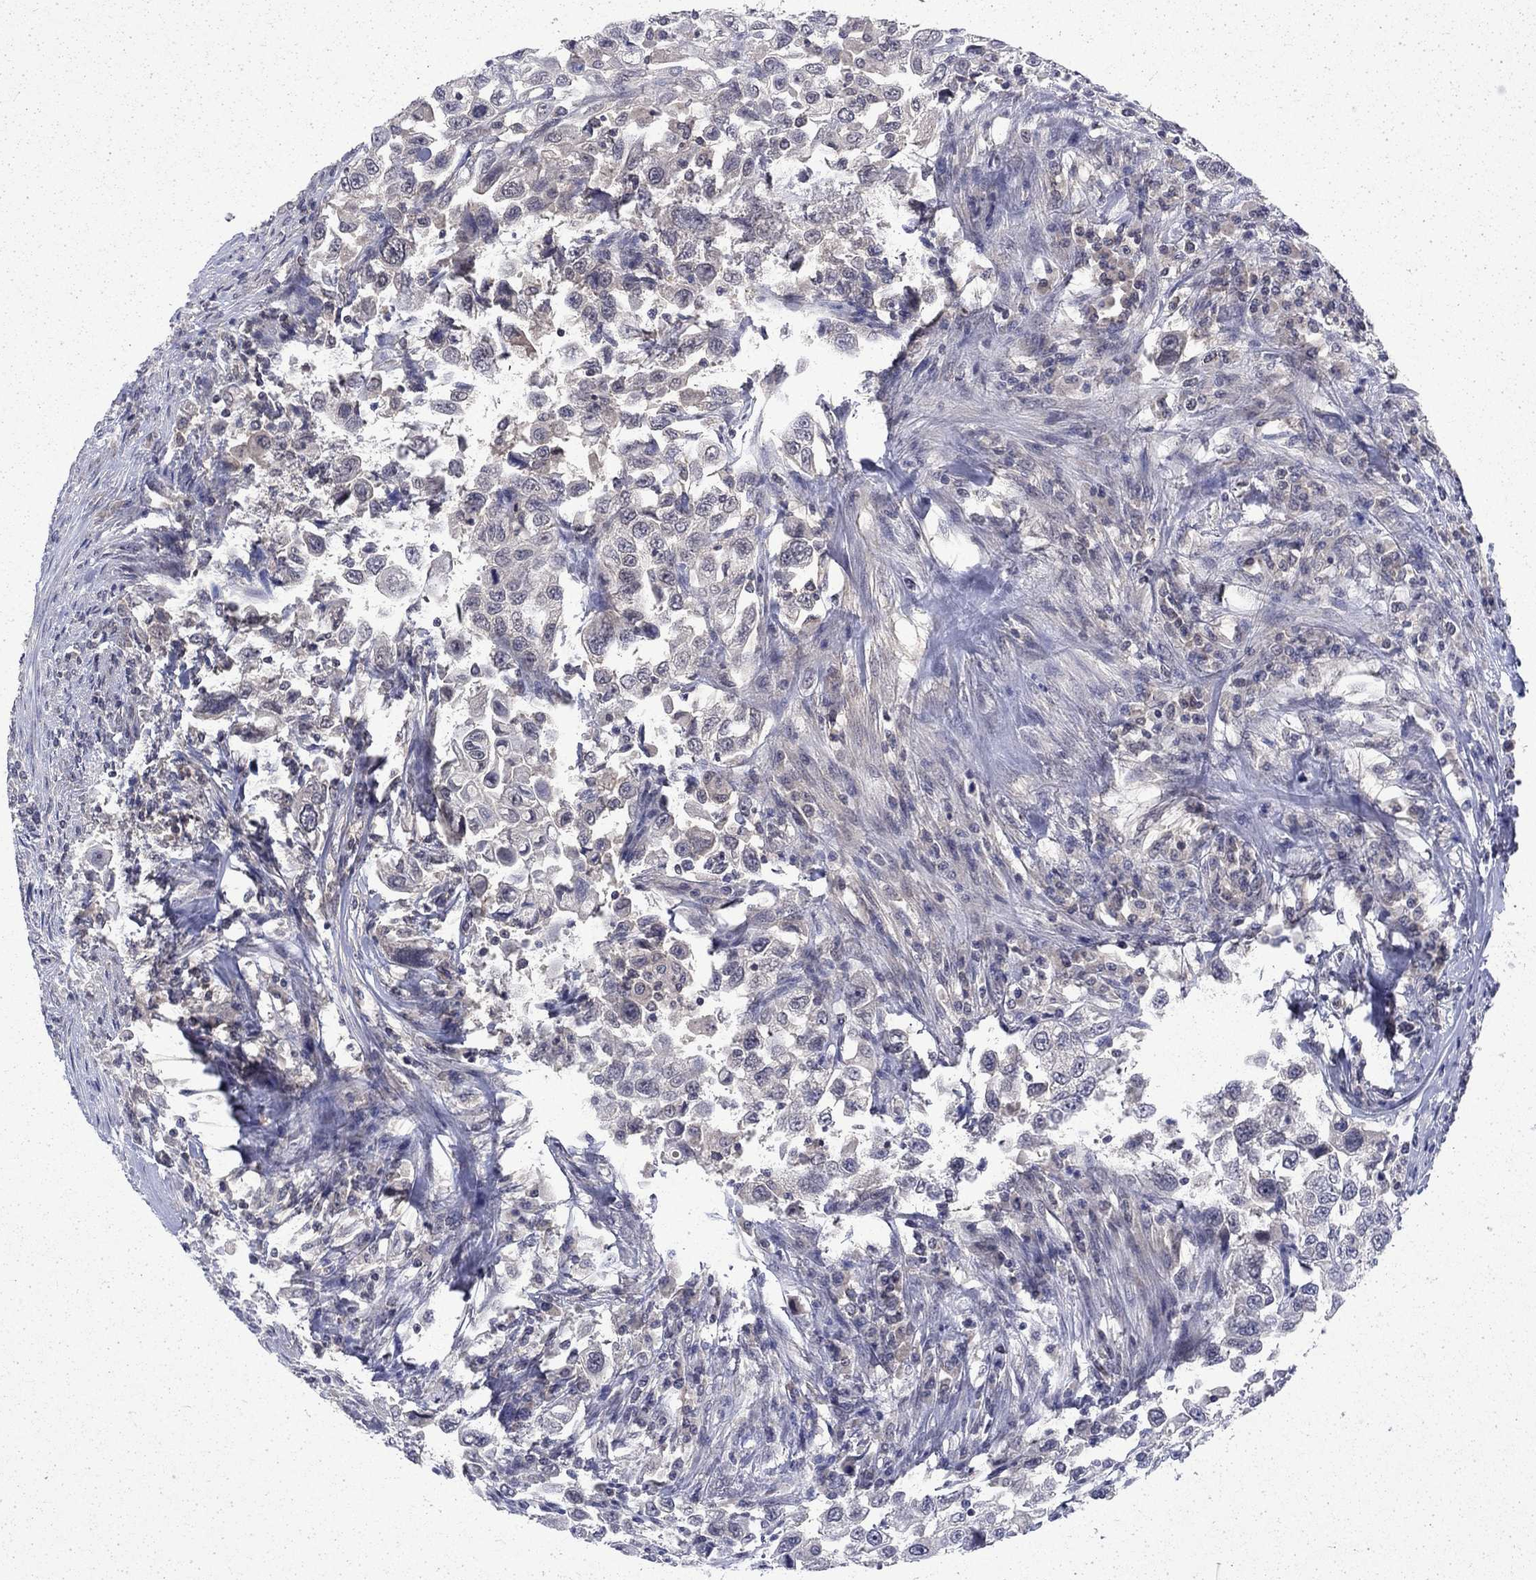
{"staining": {"intensity": "negative", "quantity": "none", "location": "none"}, "tissue": "urothelial cancer", "cell_type": "Tumor cells", "image_type": "cancer", "snomed": [{"axis": "morphology", "description": "Urothelial carcinoma, High grade"}, {"axis": "topography", "description": "Urinary bladder"}], "caption": "A high-resolution image shows immunohistochemistry staining of high-grade urothelial carcinoma, which demonstrates no significant expression in tumor cells. Brightfield microscopy of immunohistochemistry (IHC) stained with DAB (brown) and hematoxylin (blue), captured at high magnification.", "gene": "CHAT", "patient": {"sex": "female", "age": 56}}